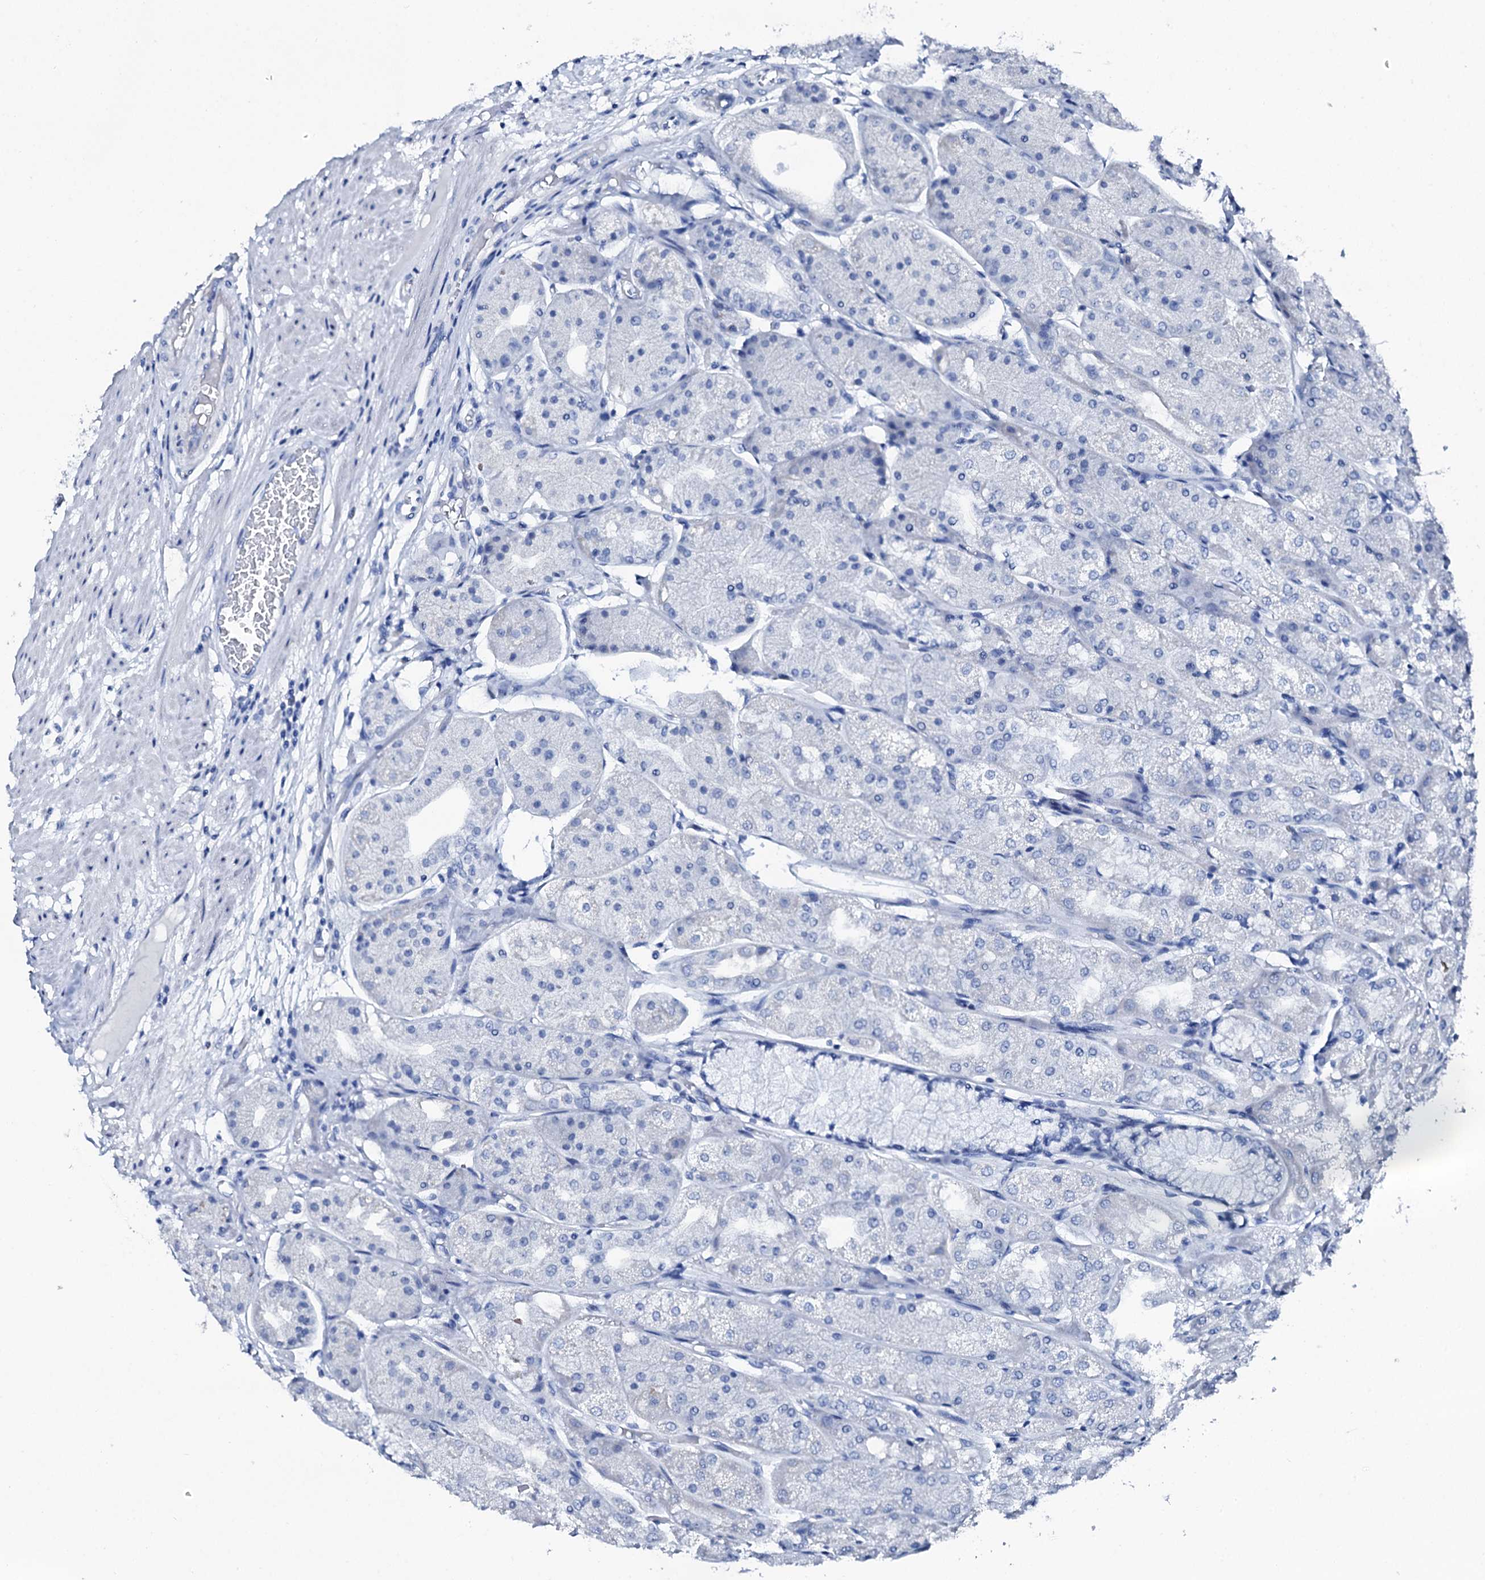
{"staining": {"intensity": "negative", "quantity": "none", "location": "none"}, "tissue": "stomach", "cell_type": "Glandular cells", "image_type": "normal", "snomed": [{"axis": "morphology", "description": "Normal tissue, NOS"}, {"axis": "topography", "description": "Stomach, upper"}], "caption": "Unremarkable stomach was stained to show a protein in brown. There is no significant staining in glandular cells. The staining was performed using DAB (3,3'-diaminobenzidine) to visualize the protein expression in brown, while the nuclei were stained in blue with hematoxylin (Magnification: 20x).", "gene": "PTH", "patient": {"sex": "male", "age": 72}}